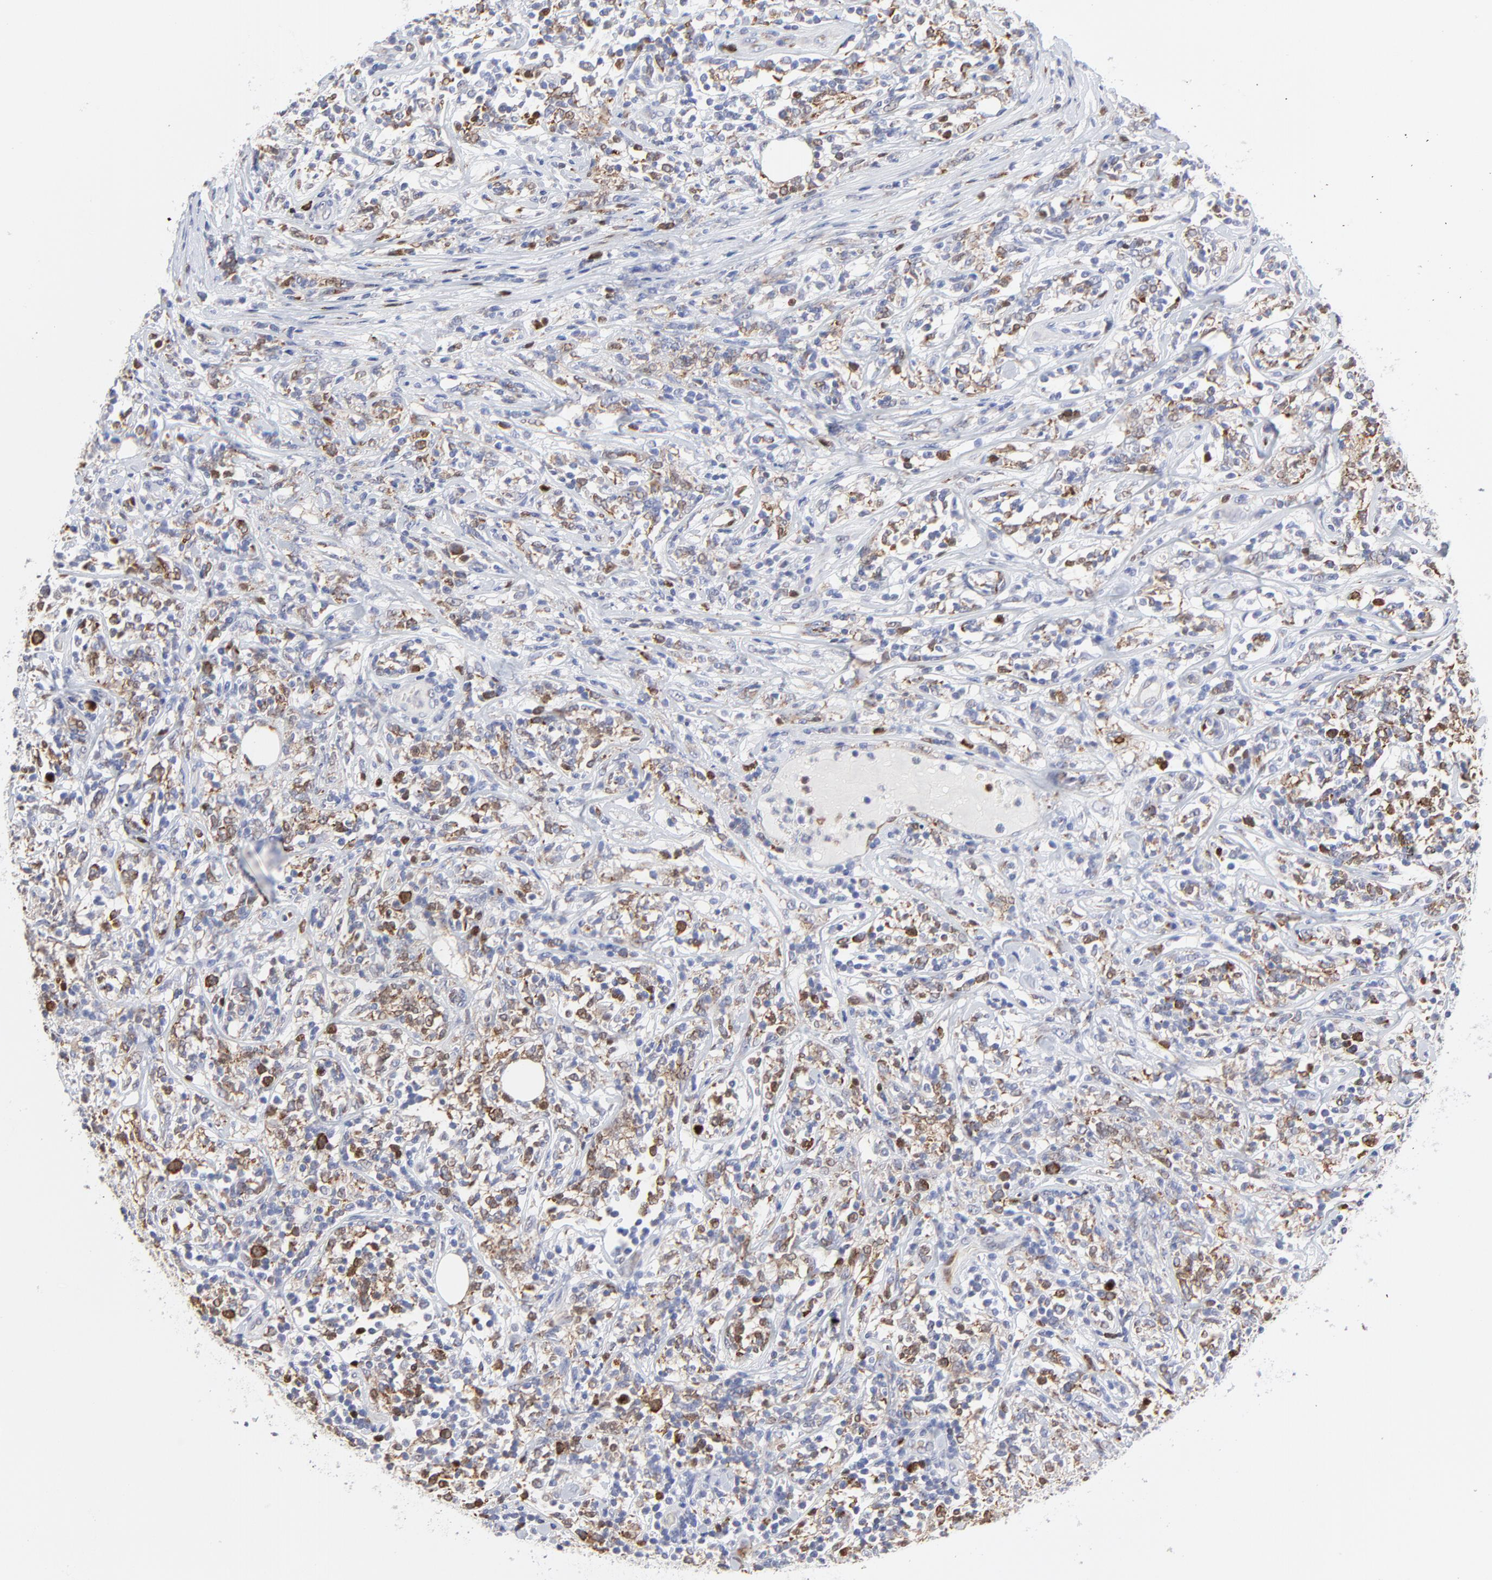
{"staining": {"intensity": "moderate", "quantity": "<25%", "location": "cytoplasmic/membranous"}, "tissue": "lymphoma", "cell_type": "Tumor cells", "image_type": "cancer", "snomed": [{"axis": "morphology", "description": "Malignant lymphoma, non-Hodgkin's type, High grade"}, {"axis": "topography", "description": "Ovary"}], "caption": "Moderate cytoplasmic/membranous expression is present in about <25% of tumor cells in malignant lymphoma, non-Hodgkin's type (high-grade).", "gene": "NCAPH", "patient": {"sex": "female", "age": 56}}